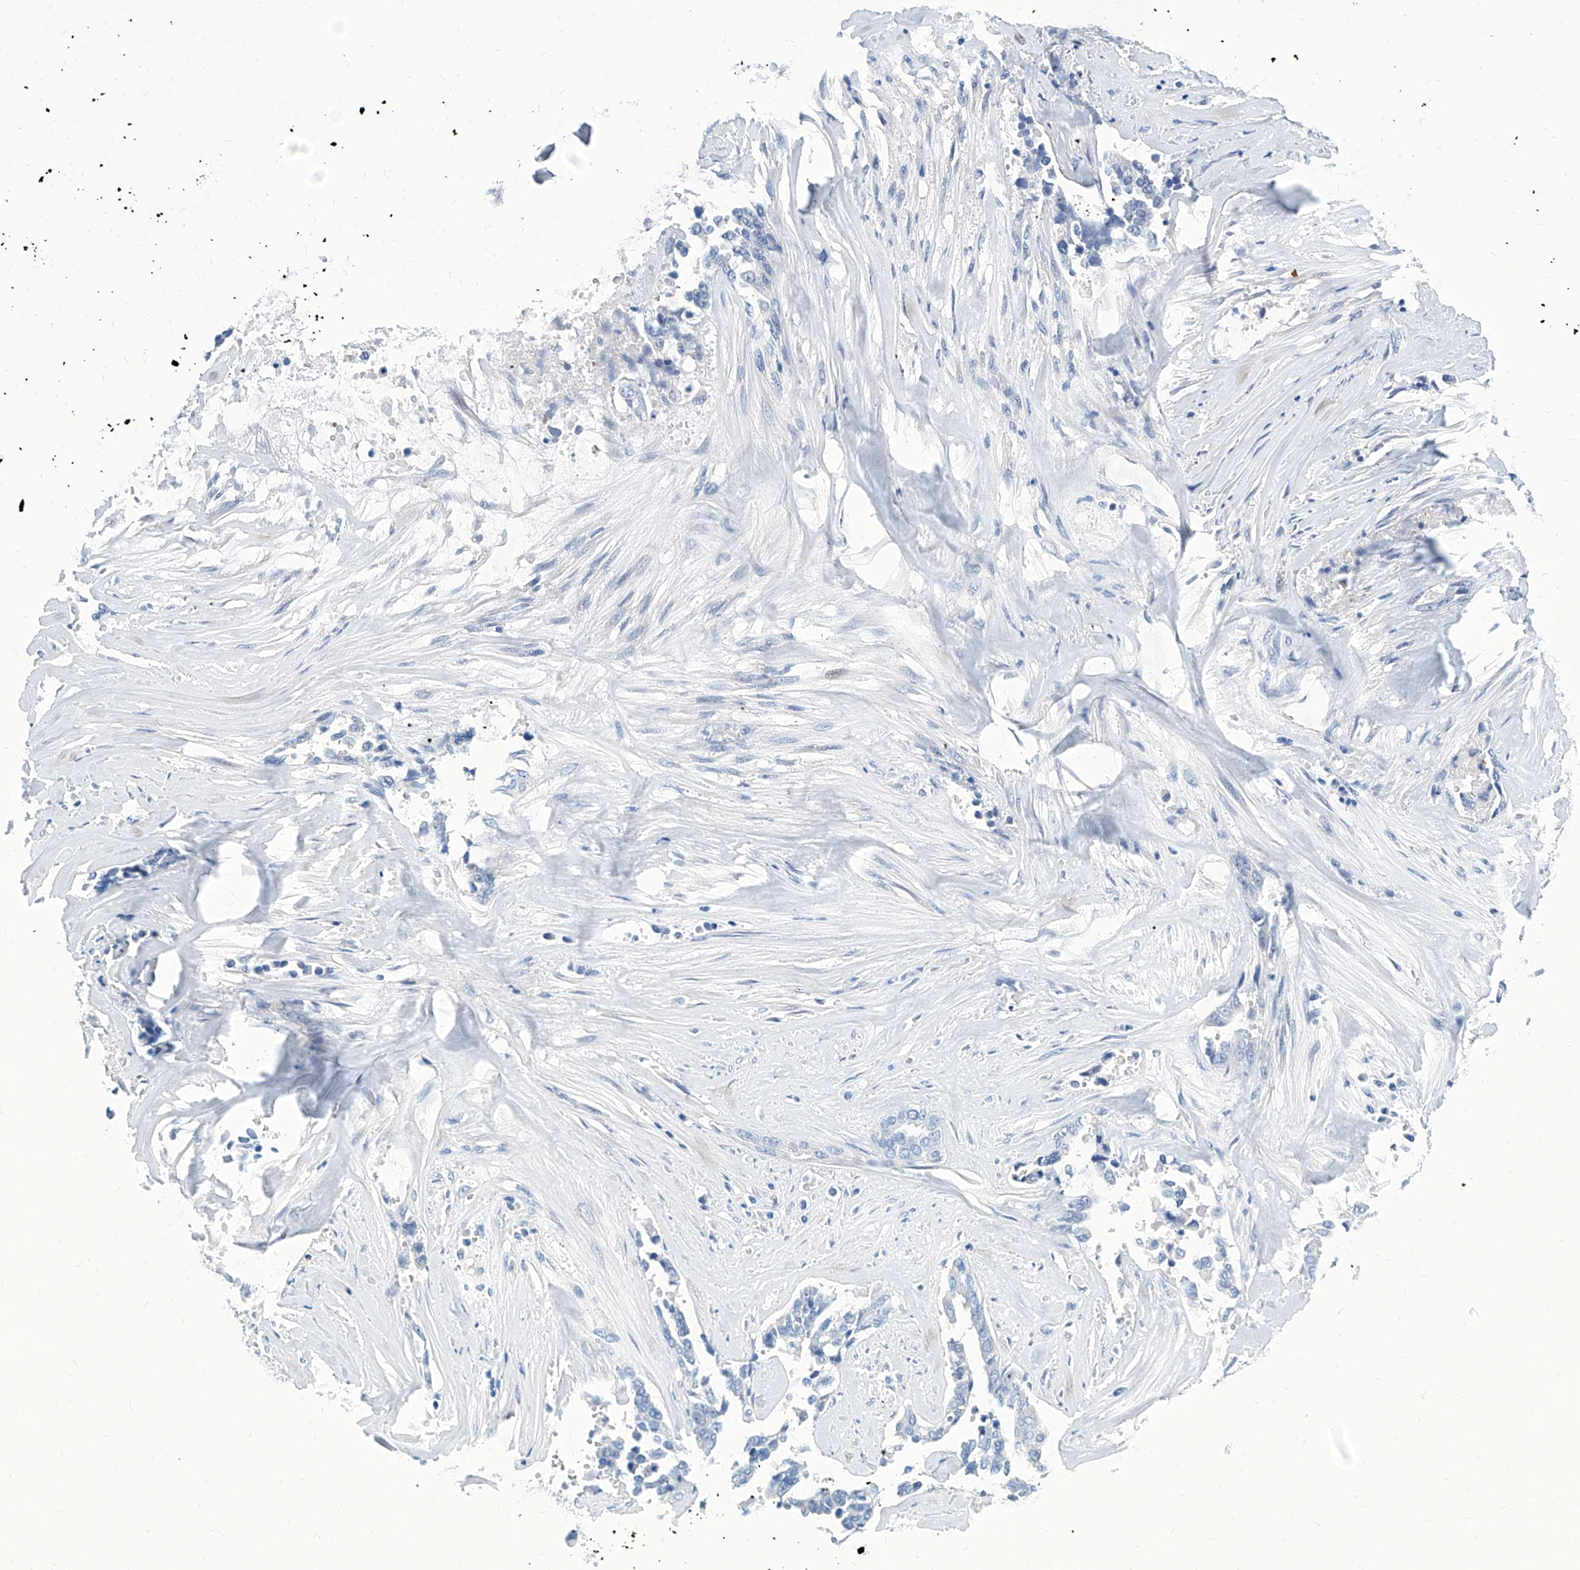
{"staining": {"intensity": "negative", "quantity": "none", "location": "none"}, "tissue": "ovarian cancer", "cell_type": "Tumor cells", "image_type": "cancer", "snomed": [{"axis": "morphology", "description": "Cystadenocarcinoma, serous, NOS"}, {"axis": "topography", "description": "Ovary"}], "caption": "High power microscopy micrograph of an IHC photomicrograph of ovarian cancer, revealing no significant staining in tumor cells.", "gene": "ZNF519", "patient": {"sex": "female", "age": 44}}